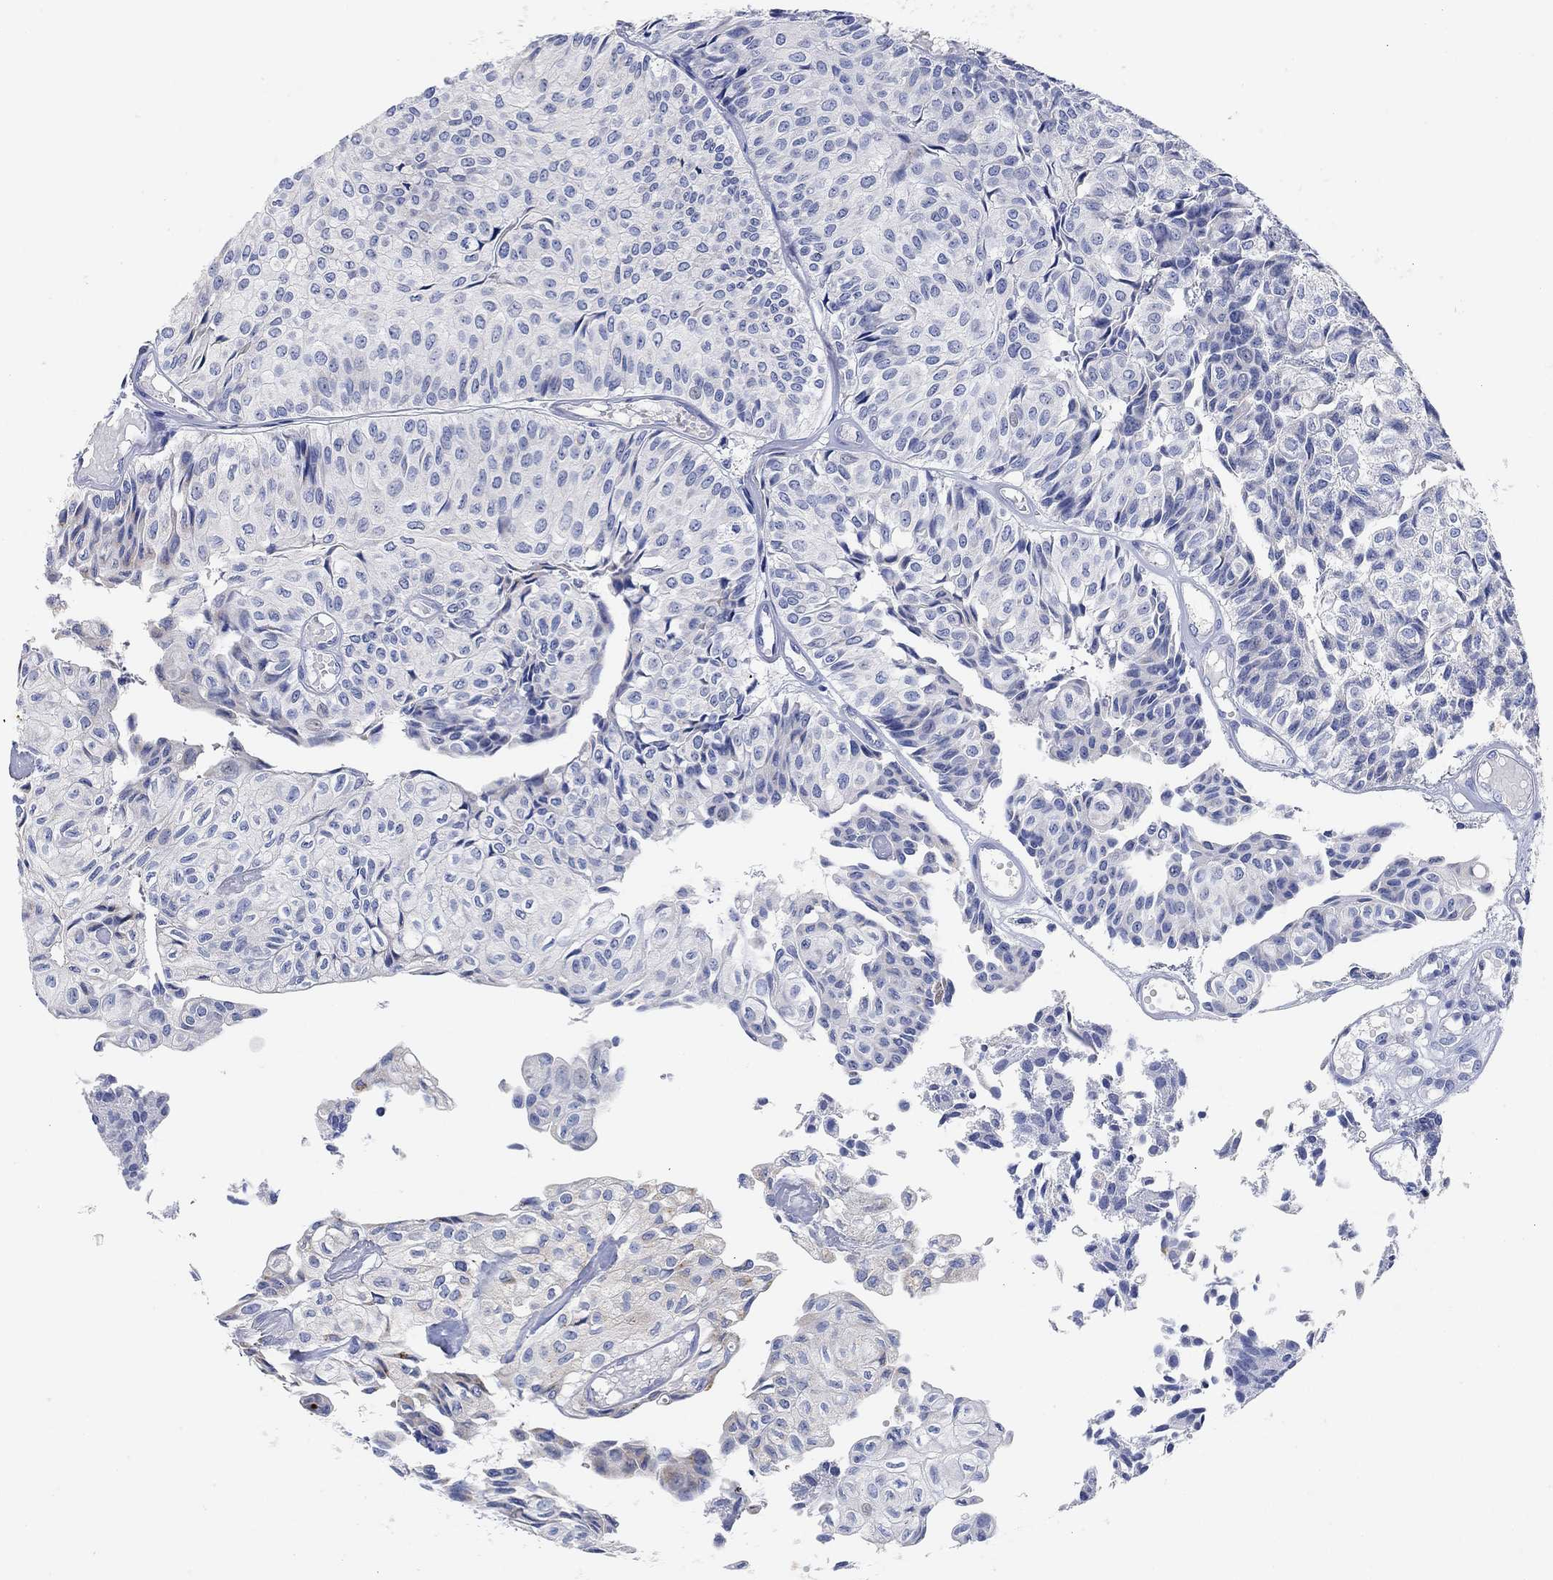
{"staining": {"intensity": "negative", "quantity": "none", "location": "none"}, "tissue": "urothelial cancer", "cell_type": "Tumor cells", "image_type": "cancer", "snomed": [{"axis": "morphology", "description": "Urothelial carcinoma, Low grade"}, {"axis": "topography", "description": "Urinary bladder"}], "caption": "This is a histopathology image of IHC staining of low-grade urothelial carcinoma, which shows no expression in tumor cells. (DAB (3,3'-diaminobenzidine) immunohistochemistry (IHC) with hematoxylin counter stain).", "gene": "VAT1L", "patient": {"sex": "male", "age": 89}}